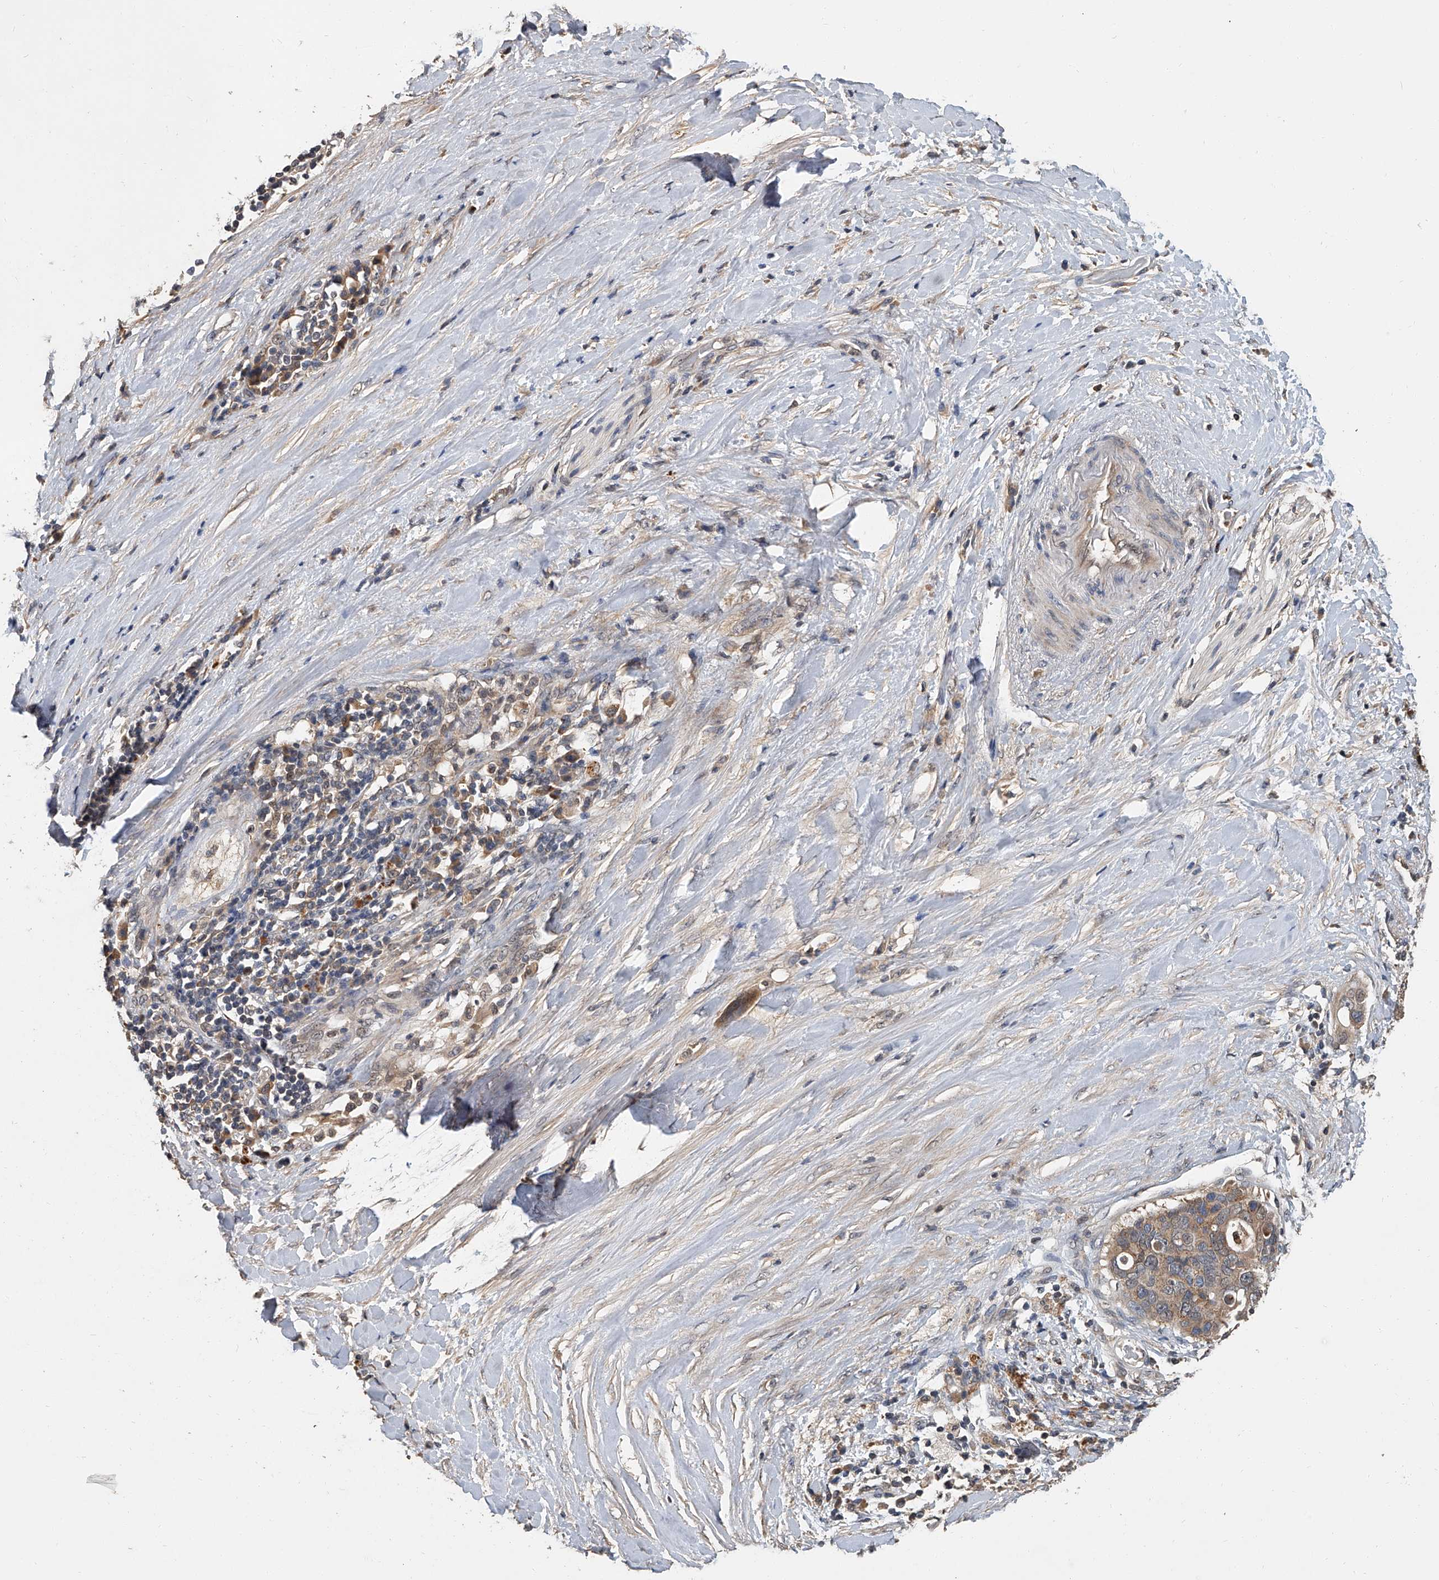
{"staining": {"intensity": "weak", "quantity": ">75%", "location": "cytoplasmic/membranous"}, "tissue": "pancreatic cancer", "cell_type": "Tumor cells", "image_type": "cancer", "snomed": [{"axis": "morphology", "description": "Adenocarcinoma, NOS"}, {"axis": "topography", "description": "Pancreas"}], "caption": "Pancreatic cancer stained with immunohistochemistry (IHC) demonstrates weak cytoplasmic/membranous staining in approximately >75% of tumor cells.", "gene": "JAG2", "patient": {"sex": "female", "age": 56}}